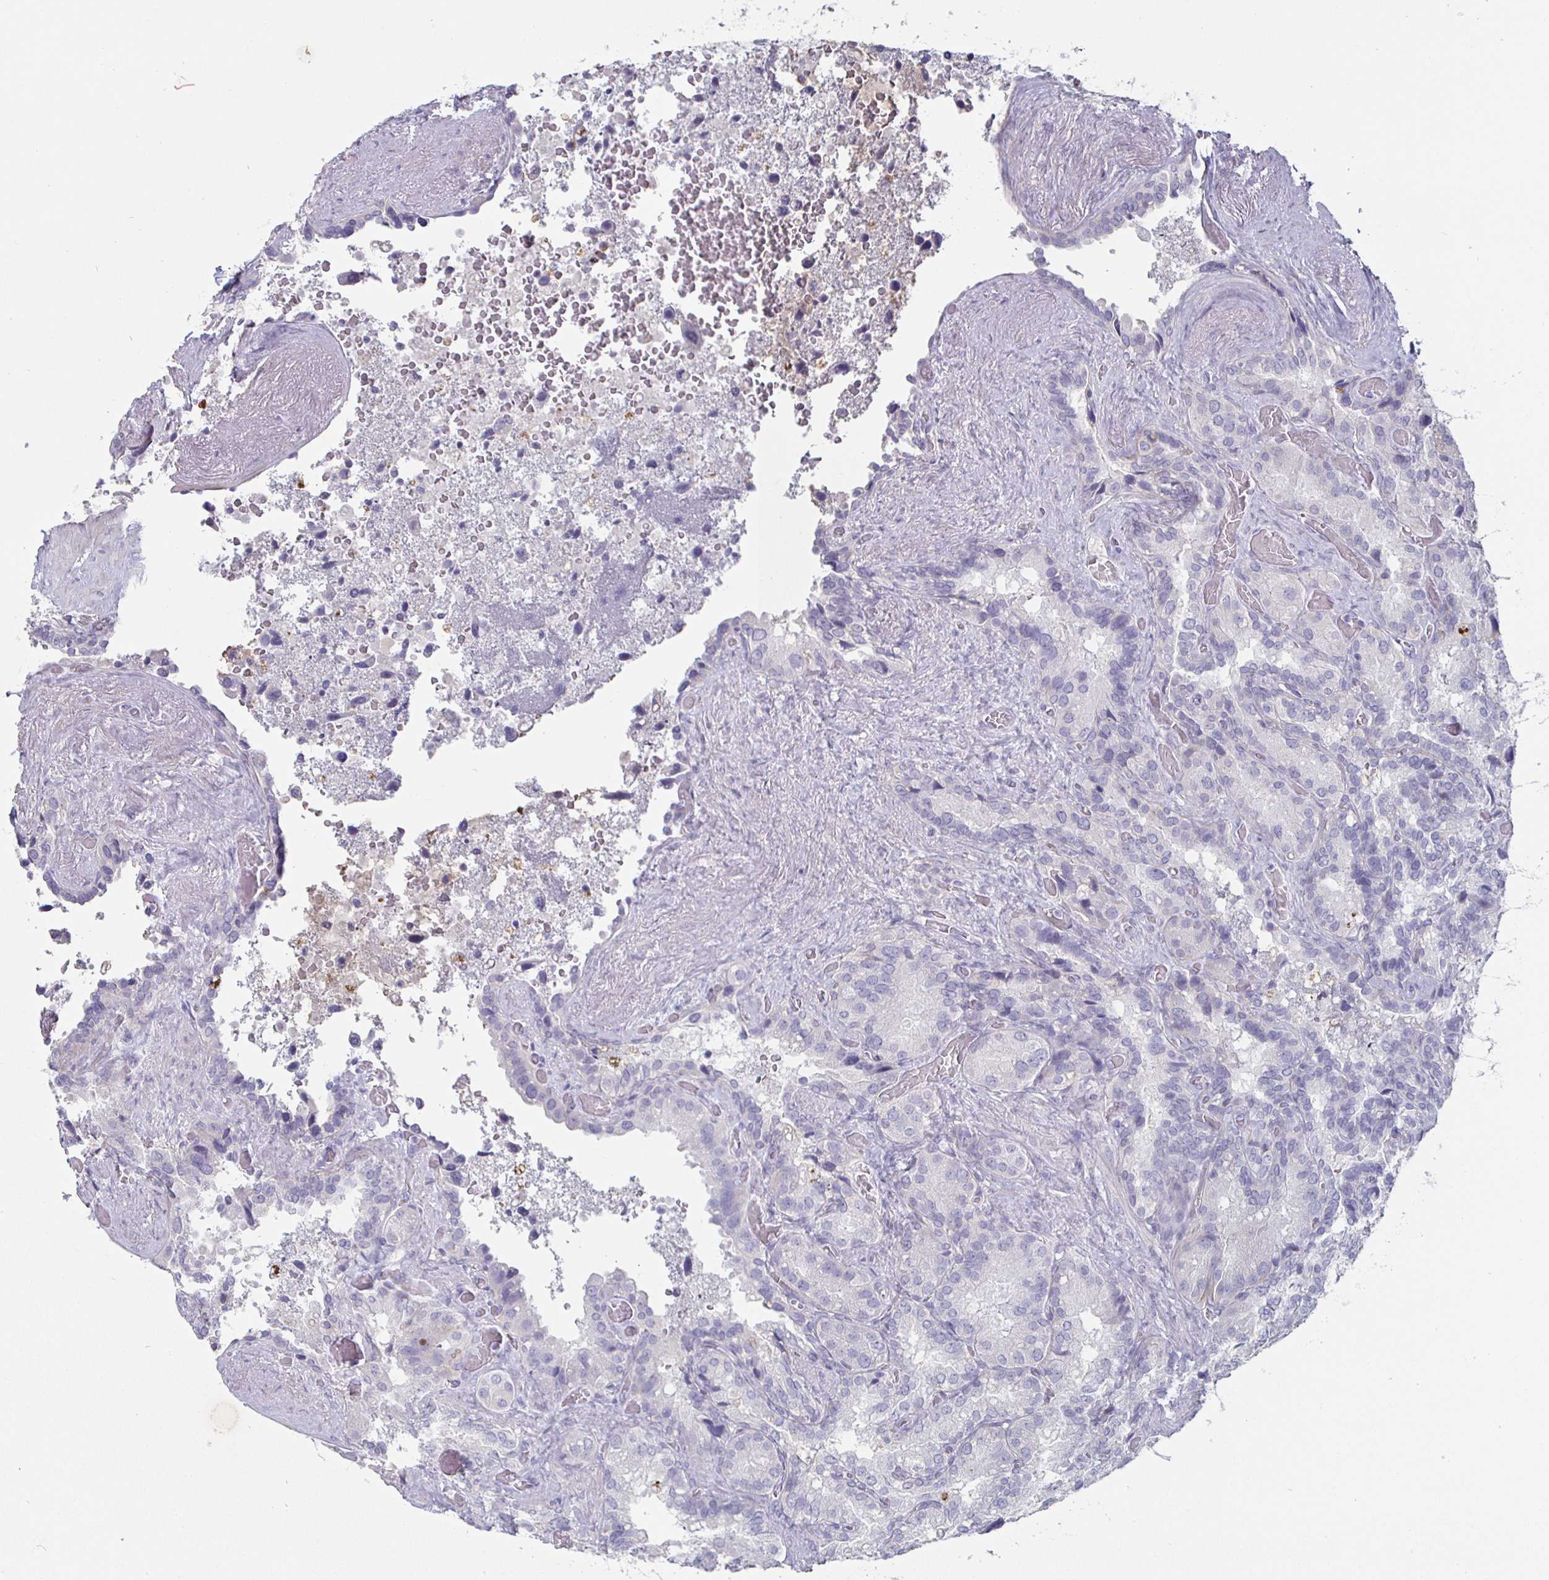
{"staining": {"intensity": "negative", "quantity": "none", "location": "none"}, "tissue": "seminal vesicle", "cell_type": "Glandular cells", "image_type": "normal", "snomed": [{"axis": "morphology", "description": "Normal tissue, NOS"}, {"axis": "topography", "description": "Seminal veicle"}], "caption": "High magnification brightfield microscopy of unremarkable seminal vesicle stained with DAB (brown) and counterstained with hematoxylin (blue): glandular cells show no significant expression.", "gene": "ENPP1", "patient": {"sex": "male", "age": 60}}